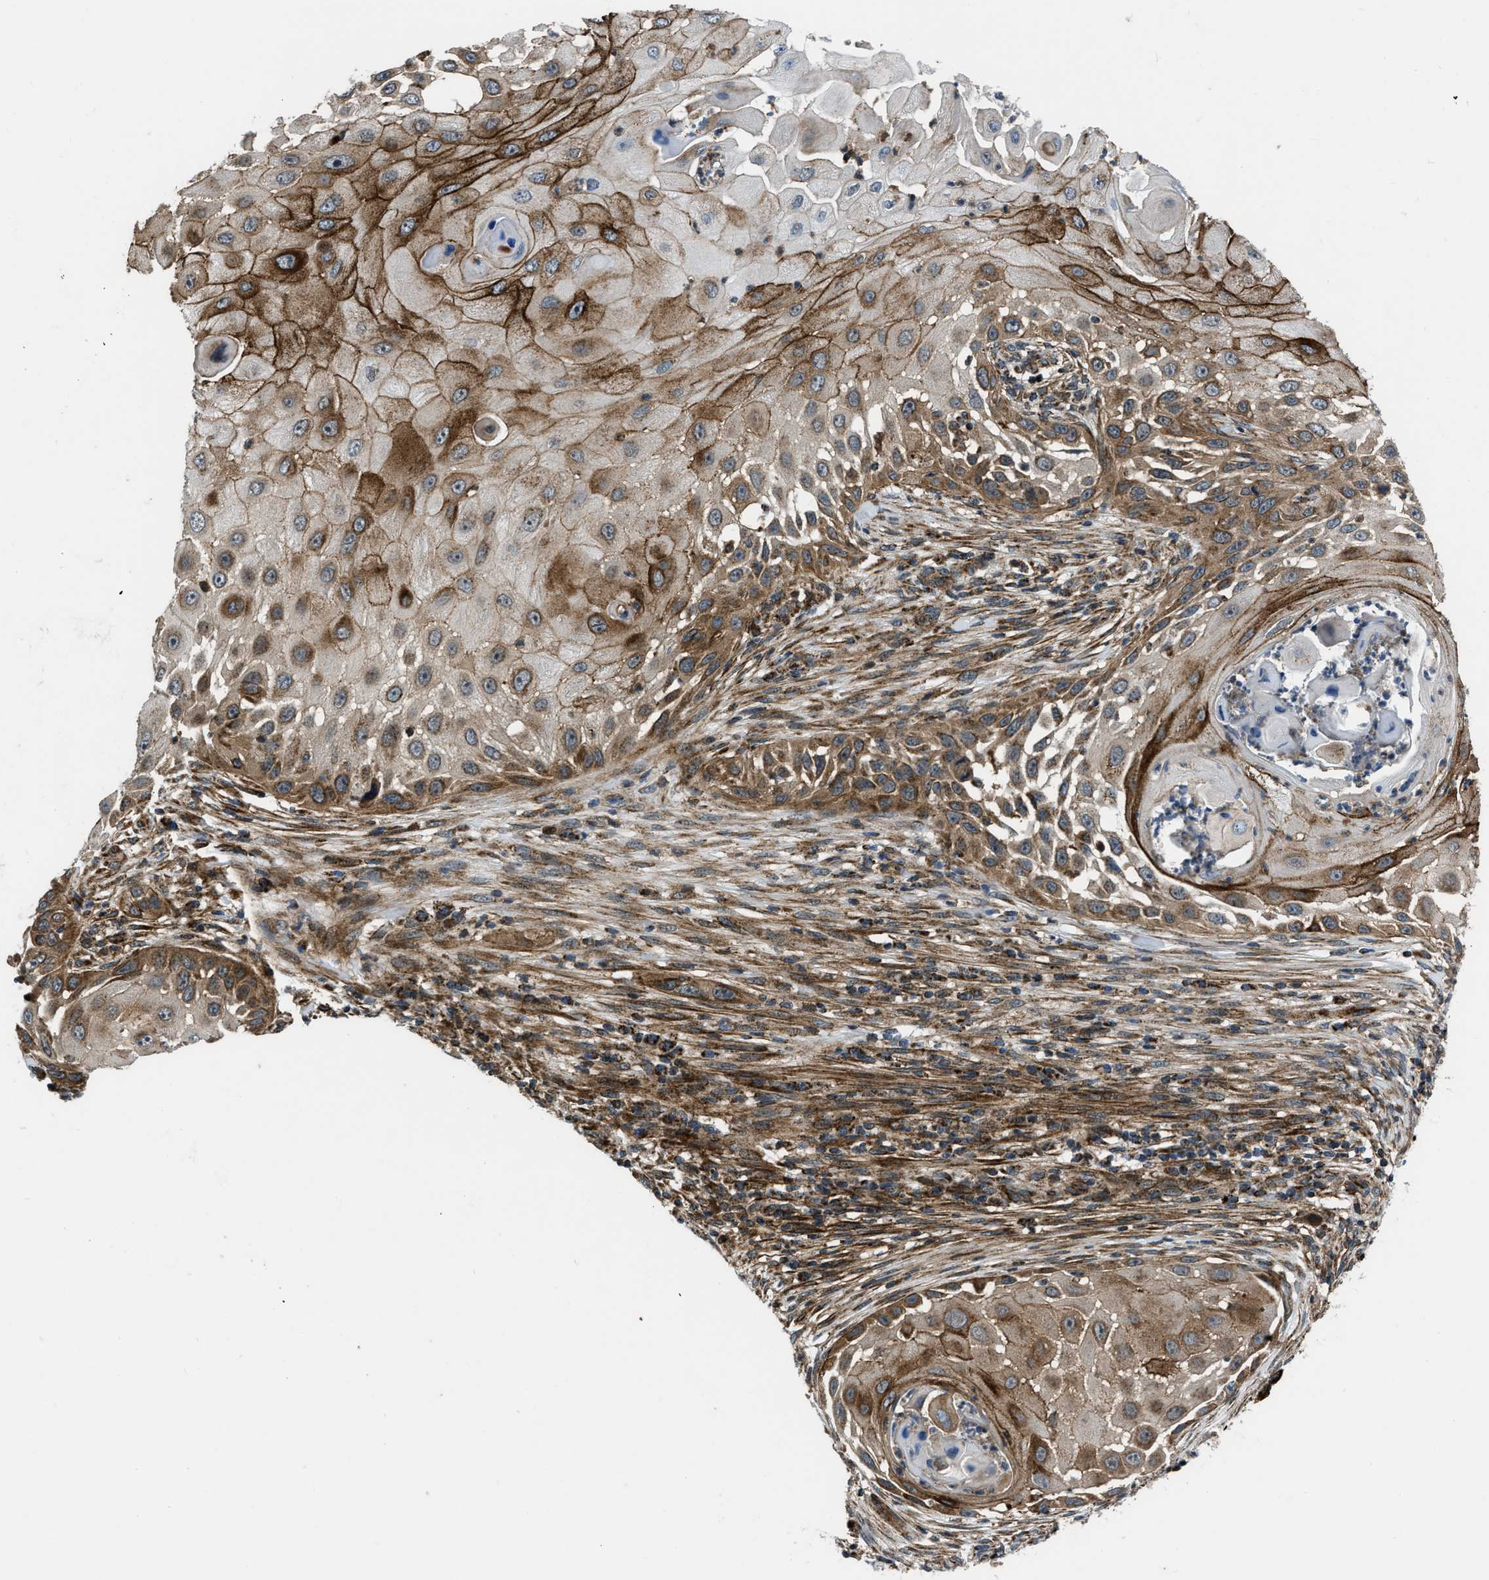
{"staining": {"intensity": "strong", "quantity": "25%-75%", "location": "cytoplasmic/membranous"}, "tissue": "skin cancer", "cell_type": "Tumor cells", "image_type": "cancer", "snomed": [{"axis": "morphology", "description": "Squamous cell carcinoma, NOS"}, {"axis": "topography", "description": "Skin"}], "caption": "There is high levels of strong cytoplasmic/membranous expression in tumor cells of skin cancer (squamous cell carcinoma), as demonstrated by immunohistochemical staining (brown color).", "gene": "GSDME", "patient": {"sex": "female", "age": 44}}